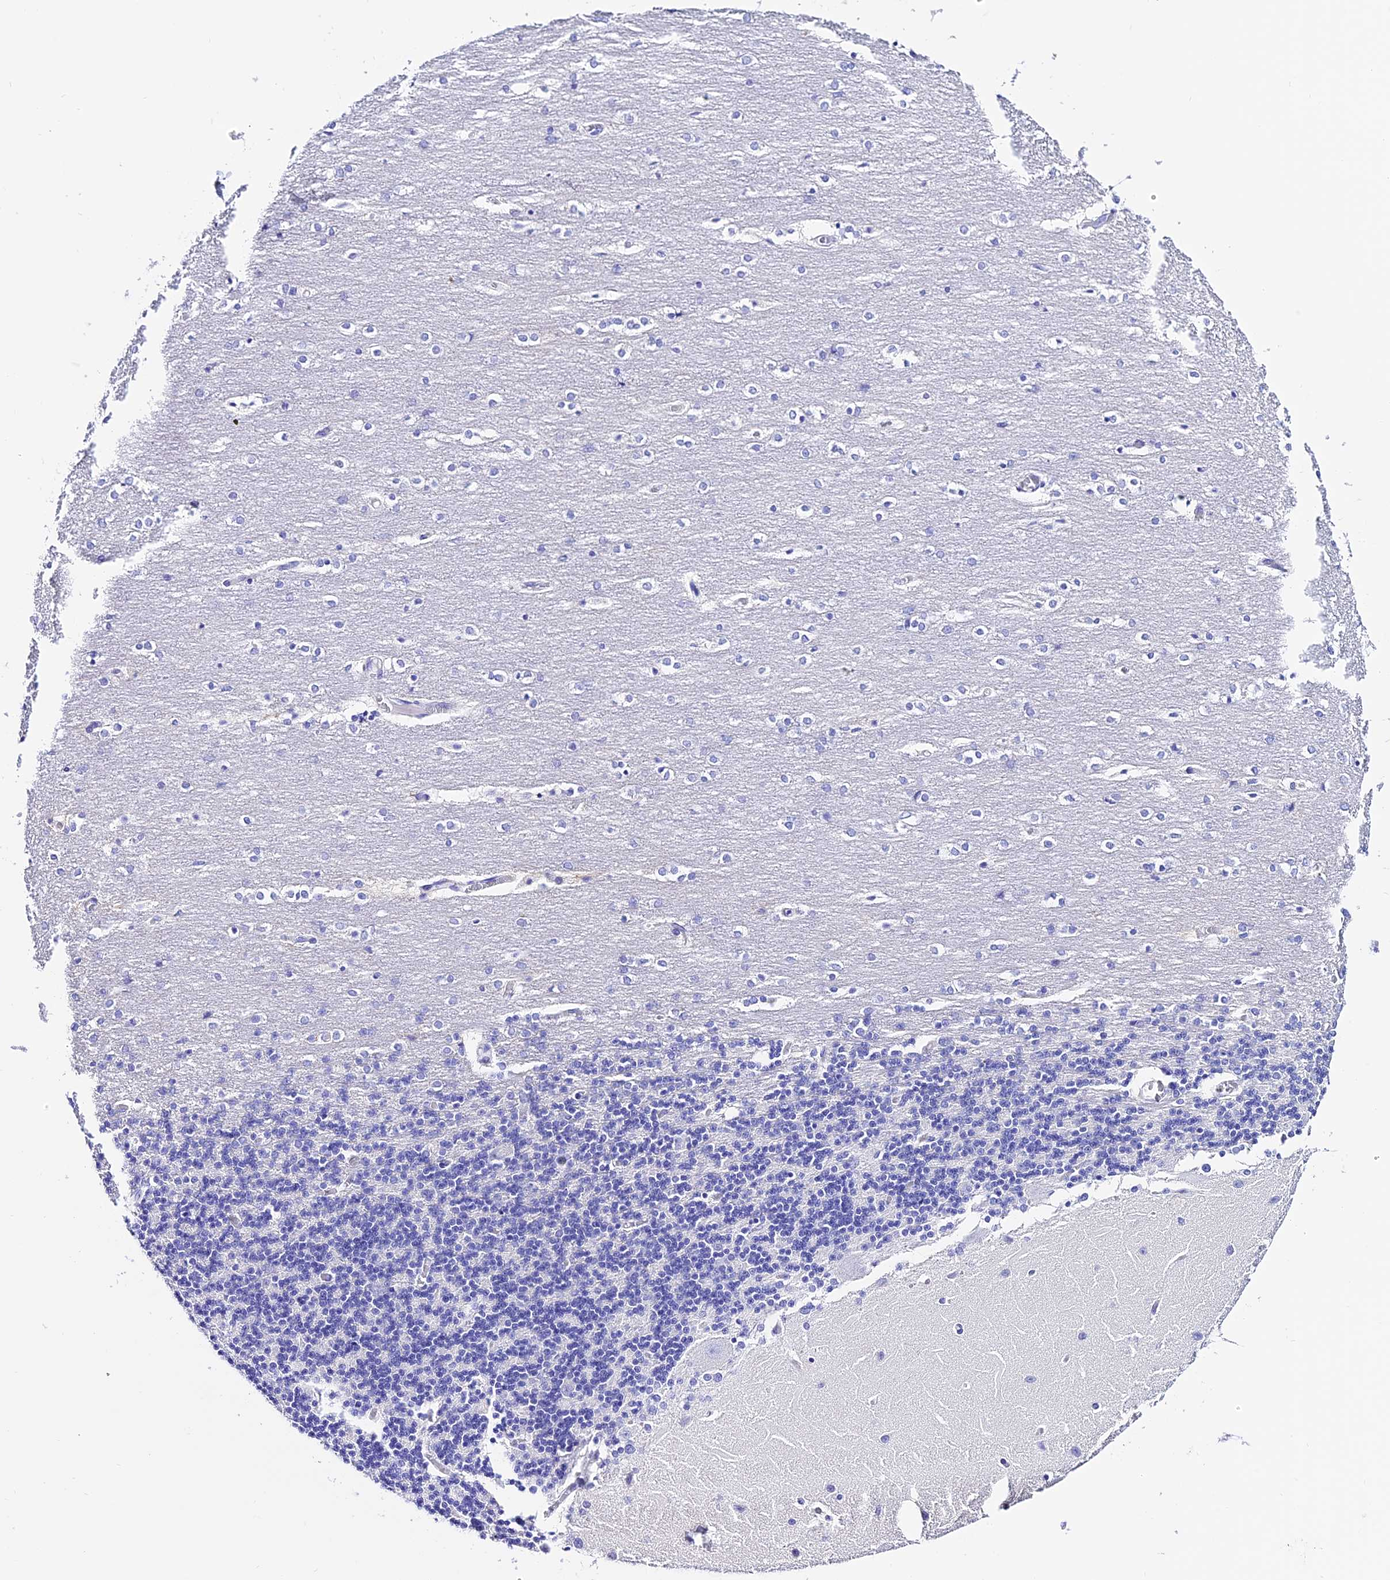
{"staining": {"intensity": "negative", "quantity": "none", "location": "none"}, "tissue": "cerebellum", "cell_type": "Cells in granular layer", "image_type": "normal", "snomed": [{"axis": "morphology", "description": "Normal tissue, NOS"}, {"axis": "topography", "description": "Cerebellum"}], "caption": "Immunohistochemical staining of unremarkable cerebellum demonstrates no significant expression in cells in granular layer.", "gene": "TRMT44", "patient": {"sex": "female", "age": 54}}